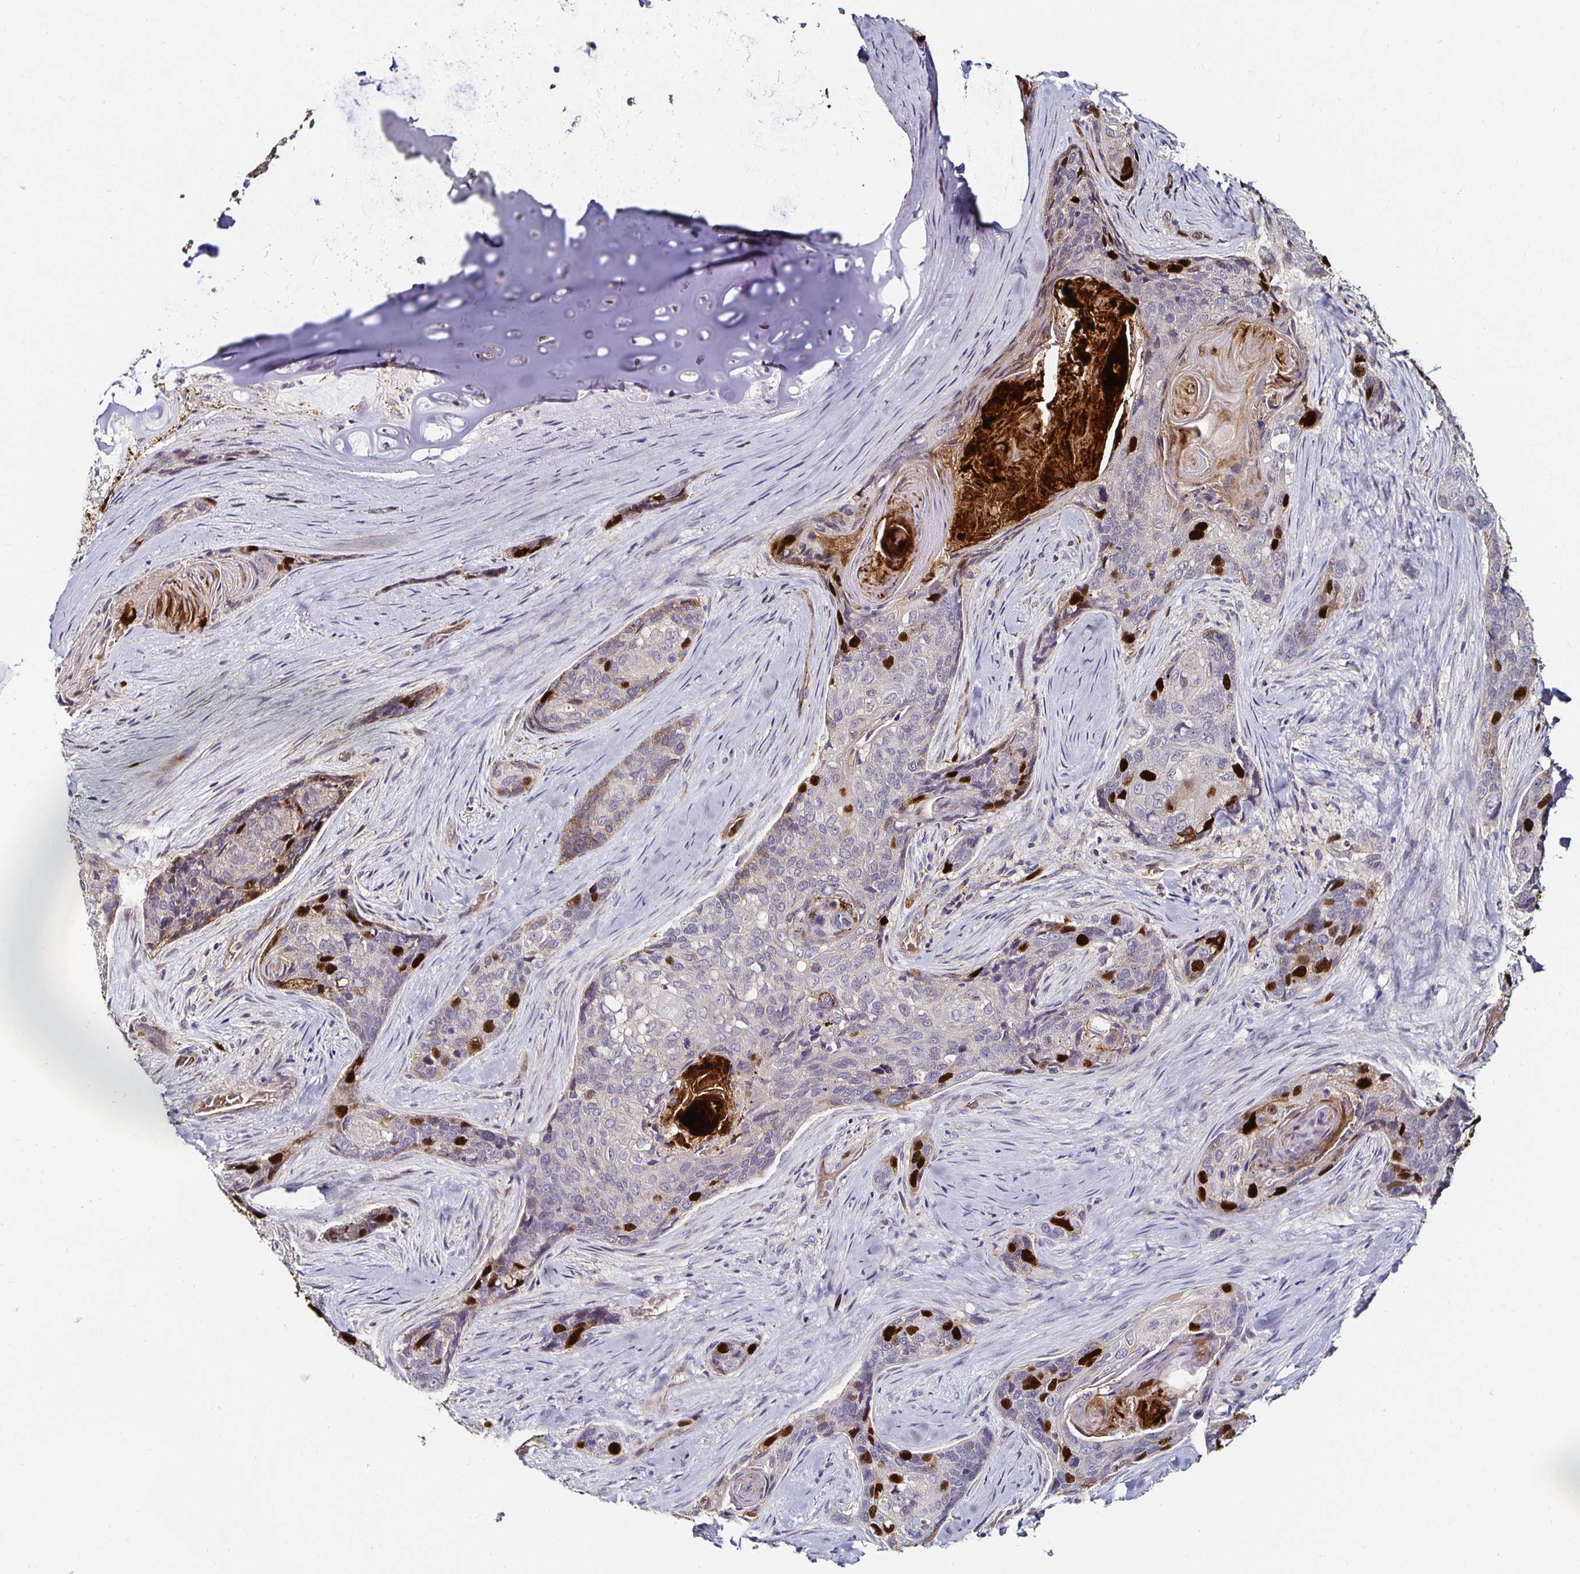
{"staining": {"intensity": "strong", "quantity": "<25%", "location": "nuclear"}, "tissue": "lung cancer", "cell_type": "Tumor cells", "image_type": "cancer", "snomed": [{"axis": "morphology", "description": "Squamous cell carcinoma, NOS"}, {"axis": "morphology", "description": "Squamous cell carcinoma, metastatic, NOS"}, {"axis": "topography", "description": "Lymph node"}, {"axis": "topography", "description": "Lung"}], "caption": "About <25% of tumor cells in human lung cancer (metastatic squamous cell carcinoma) exhibit strong nuclear protein positivity as visualized by brown immunohistochemical staining.", "gene": "ANLN", "patient": {"sex": "male", "age": 41}}